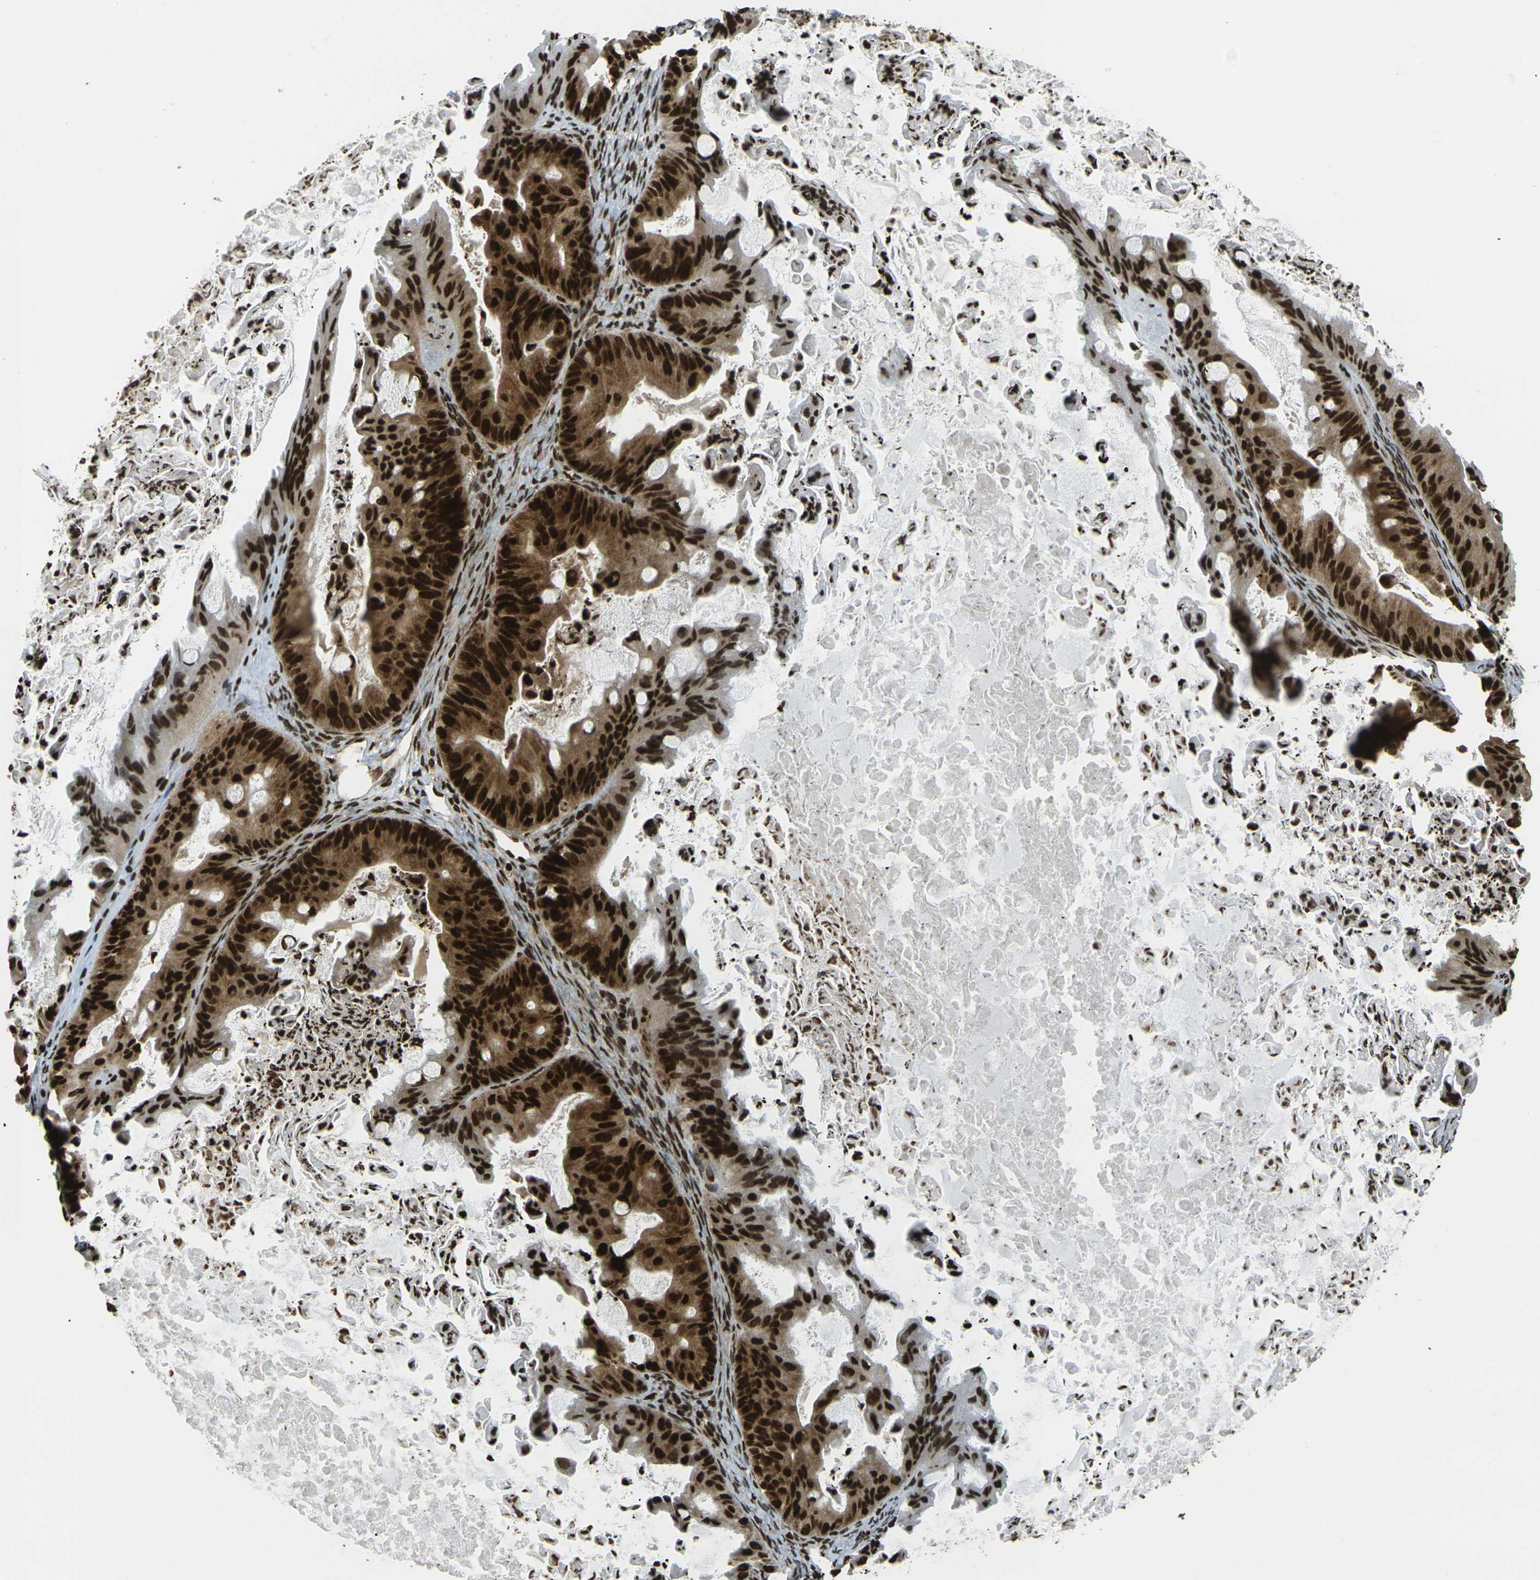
{"staining": {"intensity": "strong", "quantity": ">75%", "location": "cytoplasmic/membranous,nuclear"}, "tissue": "ovarian cancer", "cell_type": "Tumor cells", "image_type": "cancer", "snomed": [{"axis": "morphology", "description": "Cystadenocarcinoma, mucinous, NOS"}, {"axis": "topography", "description": "Ovary"}], "caption": "Human ovarian cancer stained with a protein marker exhibits strong staining in tumor cells.", "gene": "RUVBL2", "patient": {"sex": "female", "age": 37}}